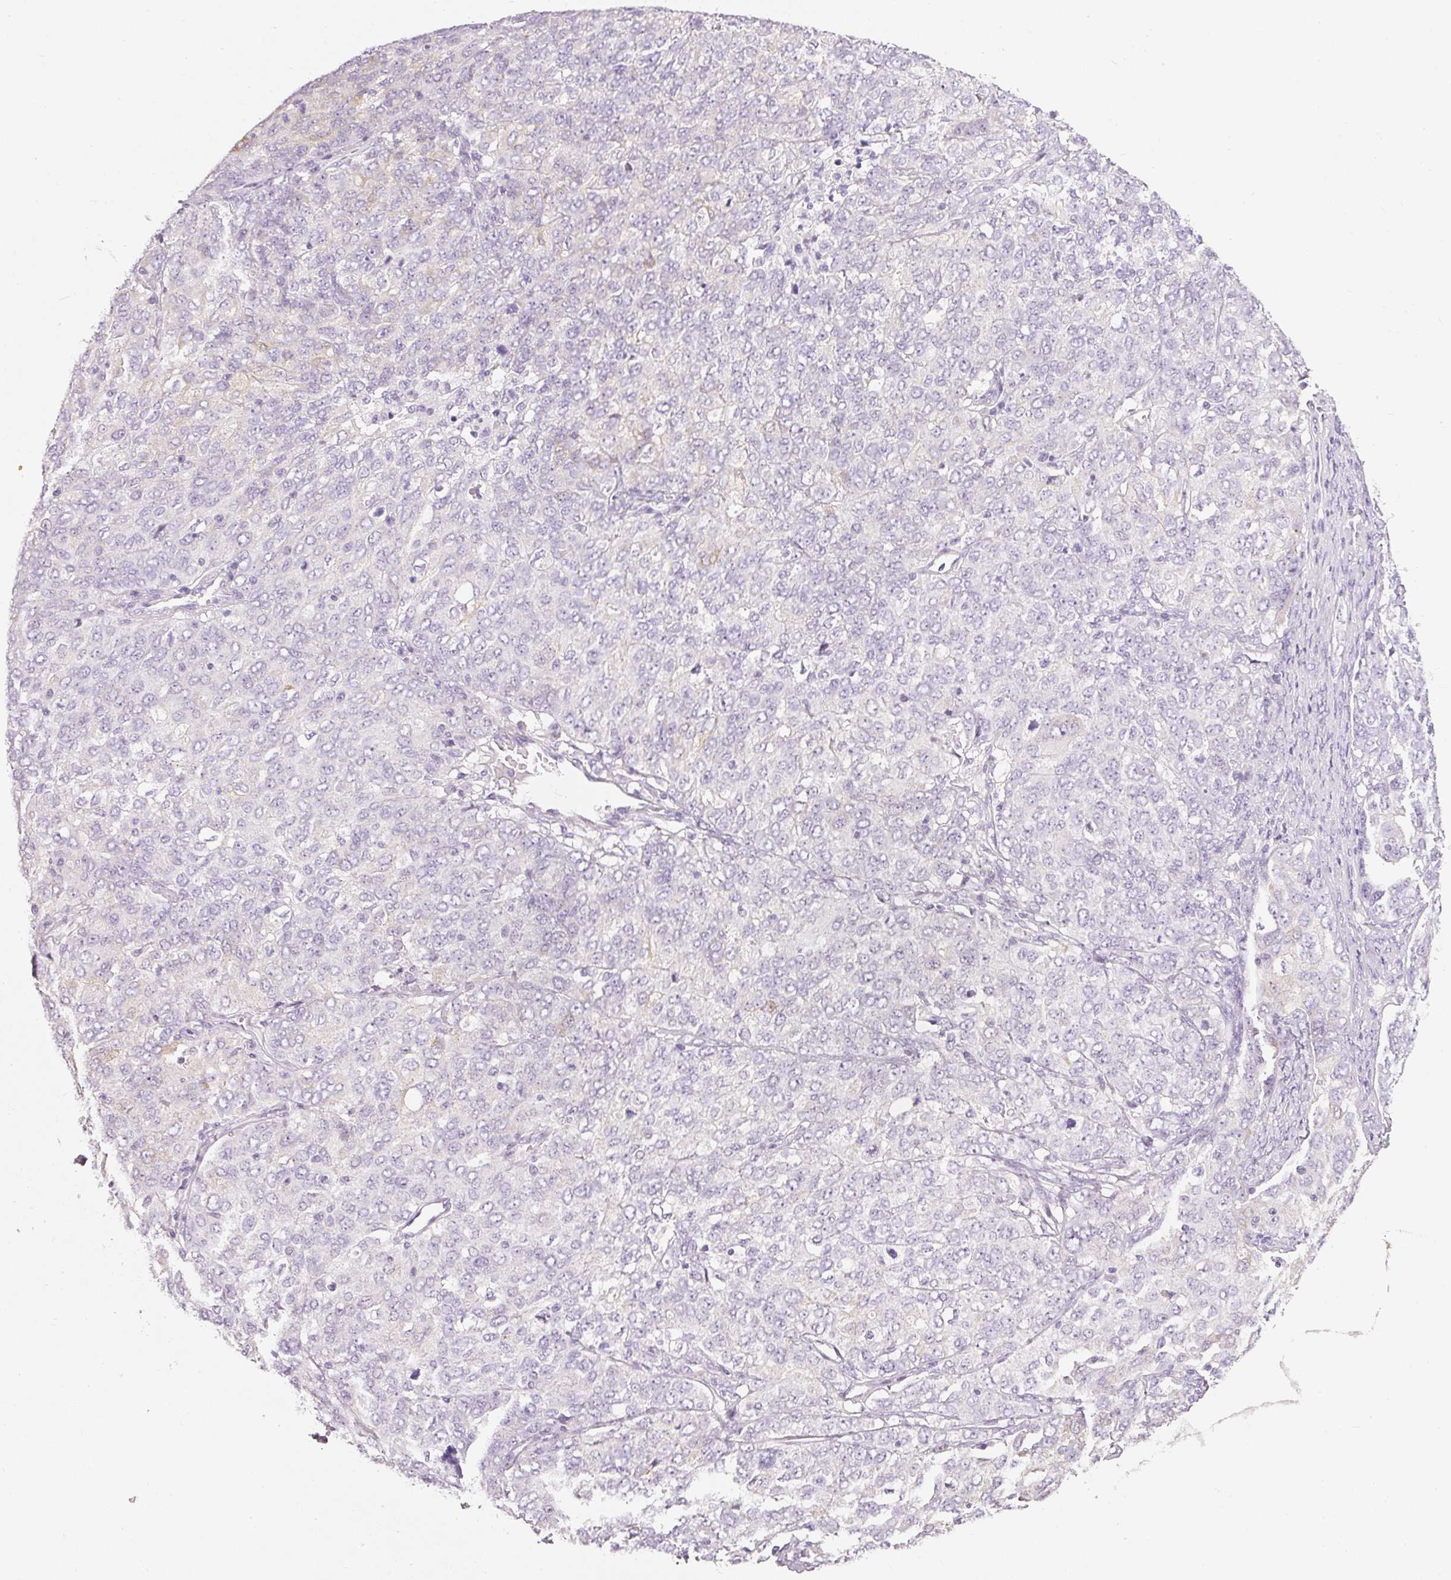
{"staining": {"intensity": "negative", "quantity": "none", "location": "none"}, "tissue": "ovarian cancer", "cell_type": "Tumor cells", "image_type": "cancer", "snomed": [{"axis": "morphology", "description": "Carcinoma, endometroid"}, {"axis": "topography", "description": "Ovary"}], "caption": "The histopathology image demonstrates no significant staining in tumor cells of ovarian cancer (endometroid carcinoma).", "gene": "PDXDC1", "patient": {"sex": "female", "age": 62}}